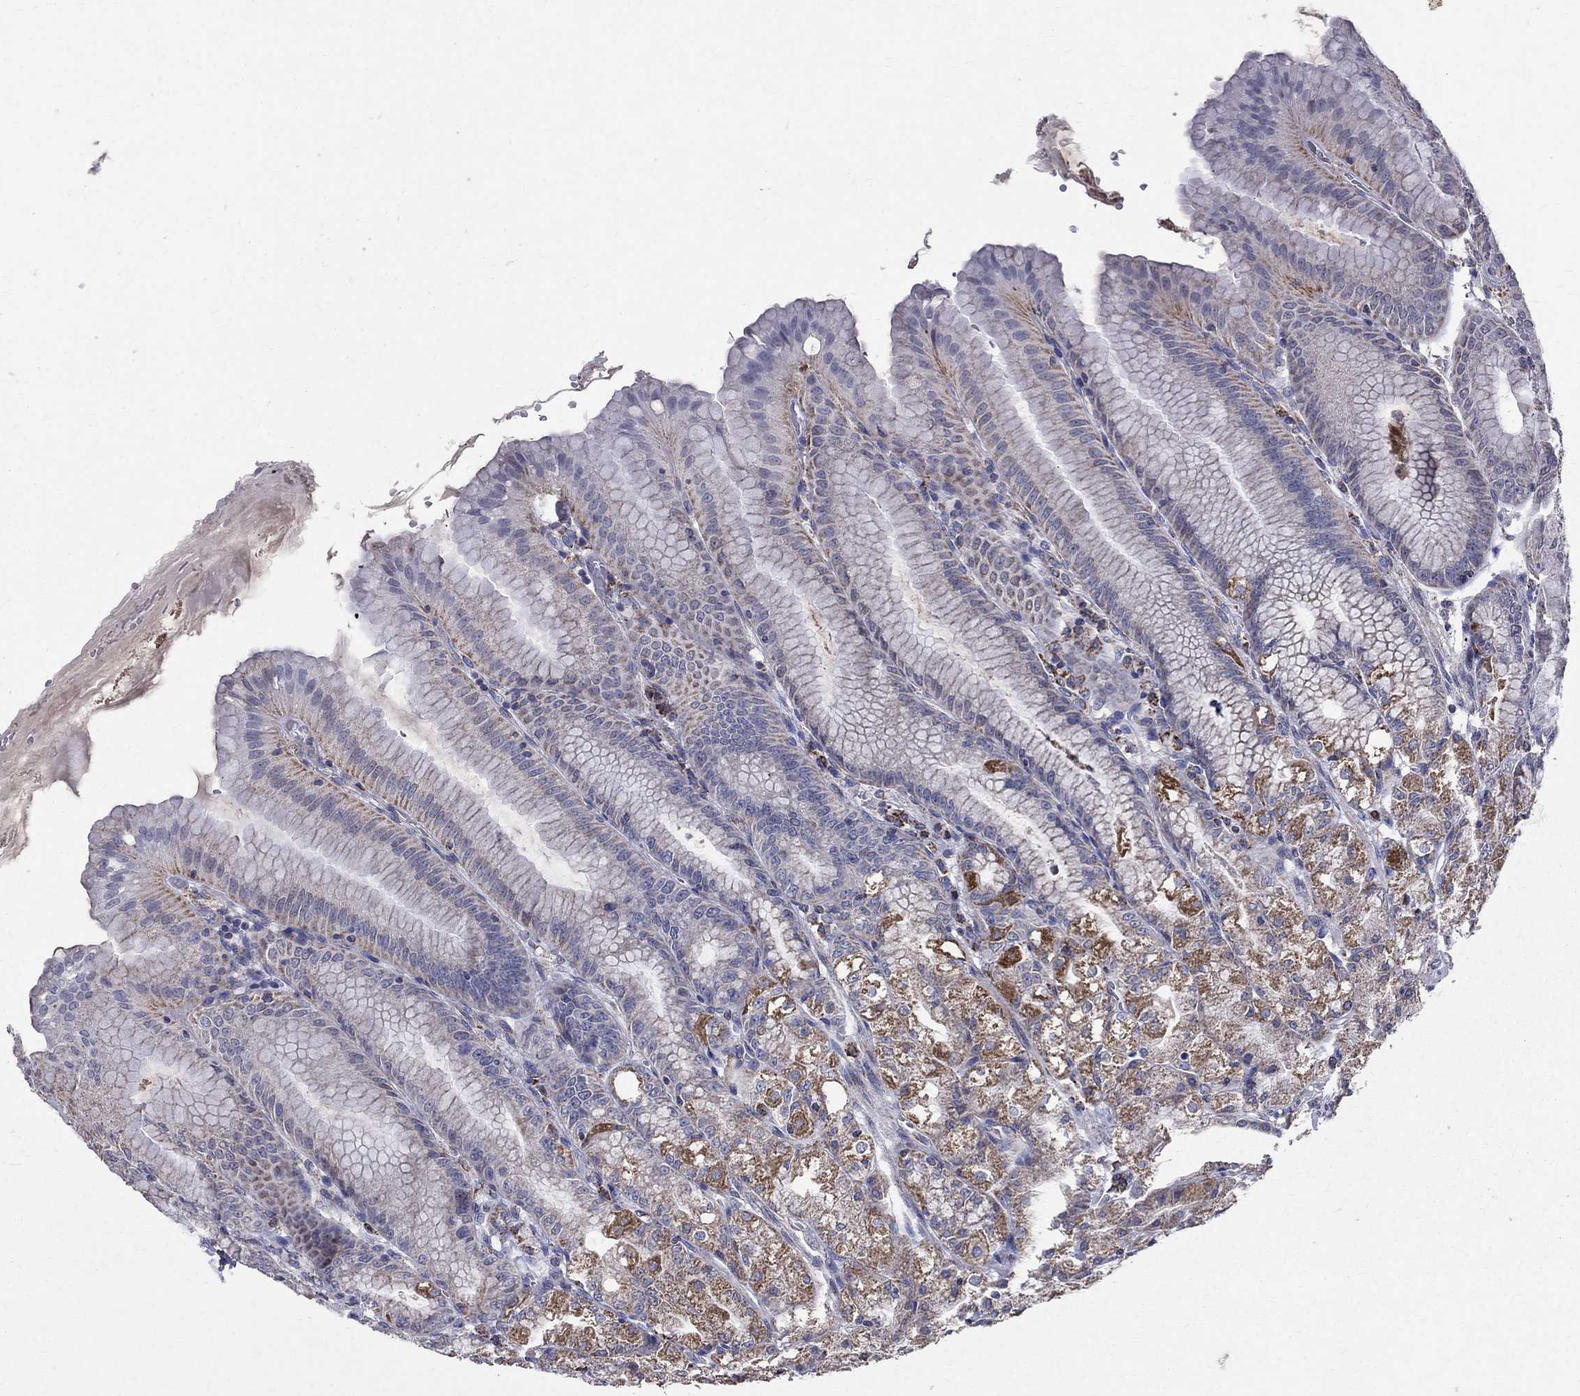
{"staining": {"intensity": "moderate", "quantity": "<25%", "location": "cytoplasmic/membranous"}, "tissue": "stomach", "cell_type": "Glandular cells", "image_type": "normal", "snomed": [{"axis": "morphology", "description": "Normal tissue, NOS"}, {"axis": "topography", "description": "Stomach"}], "caption": "This image exhibits immunohistochemistry staining of unremarkable human stomach, with low moderate cytoplasmic/membranous positivity in about <25% of glandular cells.", "gene": "SLC4A10", "patient": {"sex": "male", "age": 71}}